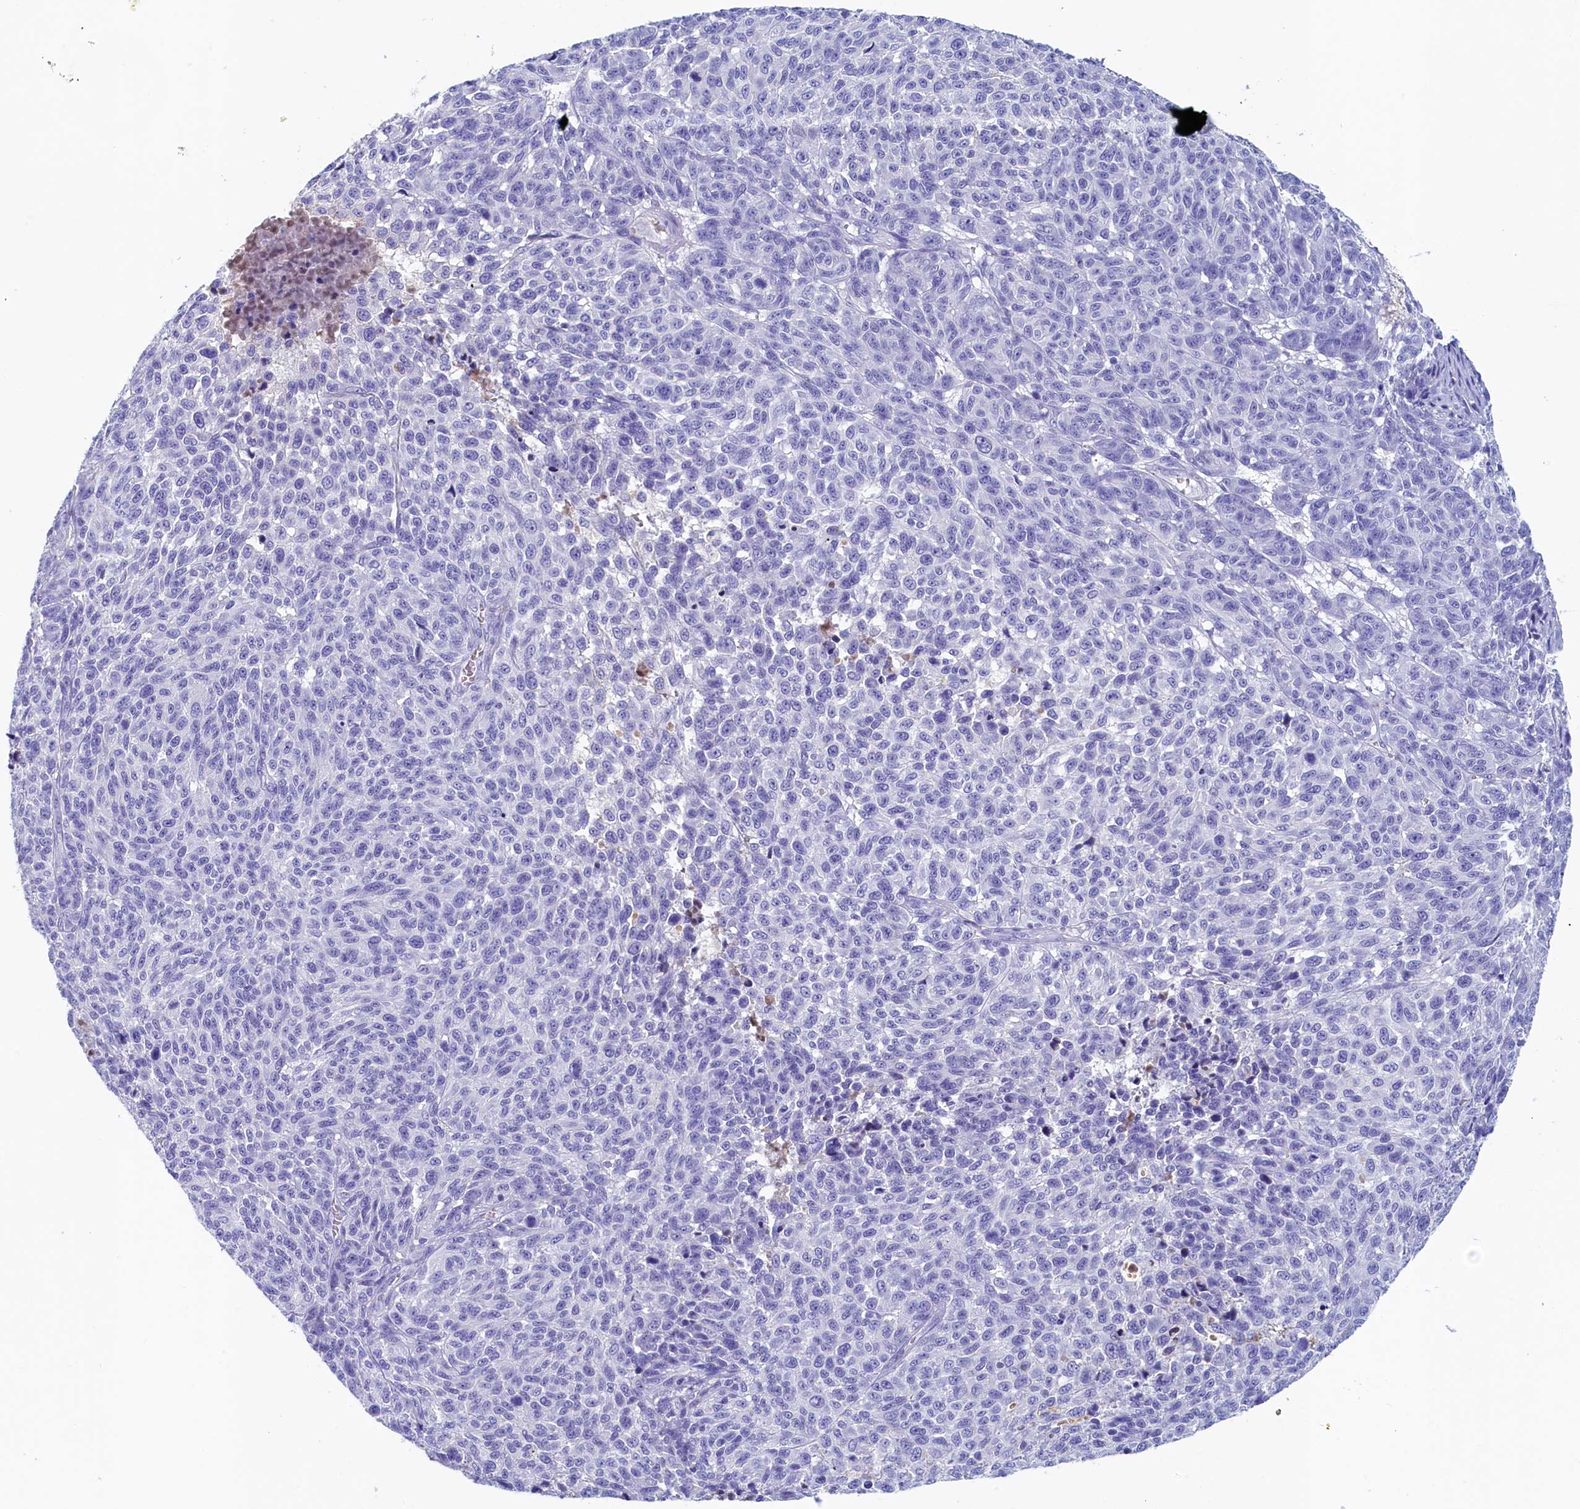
{"staining": {"intensity": "negative", "quantity": "none", "location": "none"}, "tissue": "melanoma", "cell_type": "Tumor cells", "image_type": "cancer", "snomed": [{"axis": "morphology", "description": "Malignant melanoma, NOS"}, {"axis": "topography", "description": "Skin"}], "caption": "Melanoma stained for a protein using IHC exhibits no expression tumor cells.", "gene": "GUCA1C", "patient": {"sex": "male", "age": 49}}